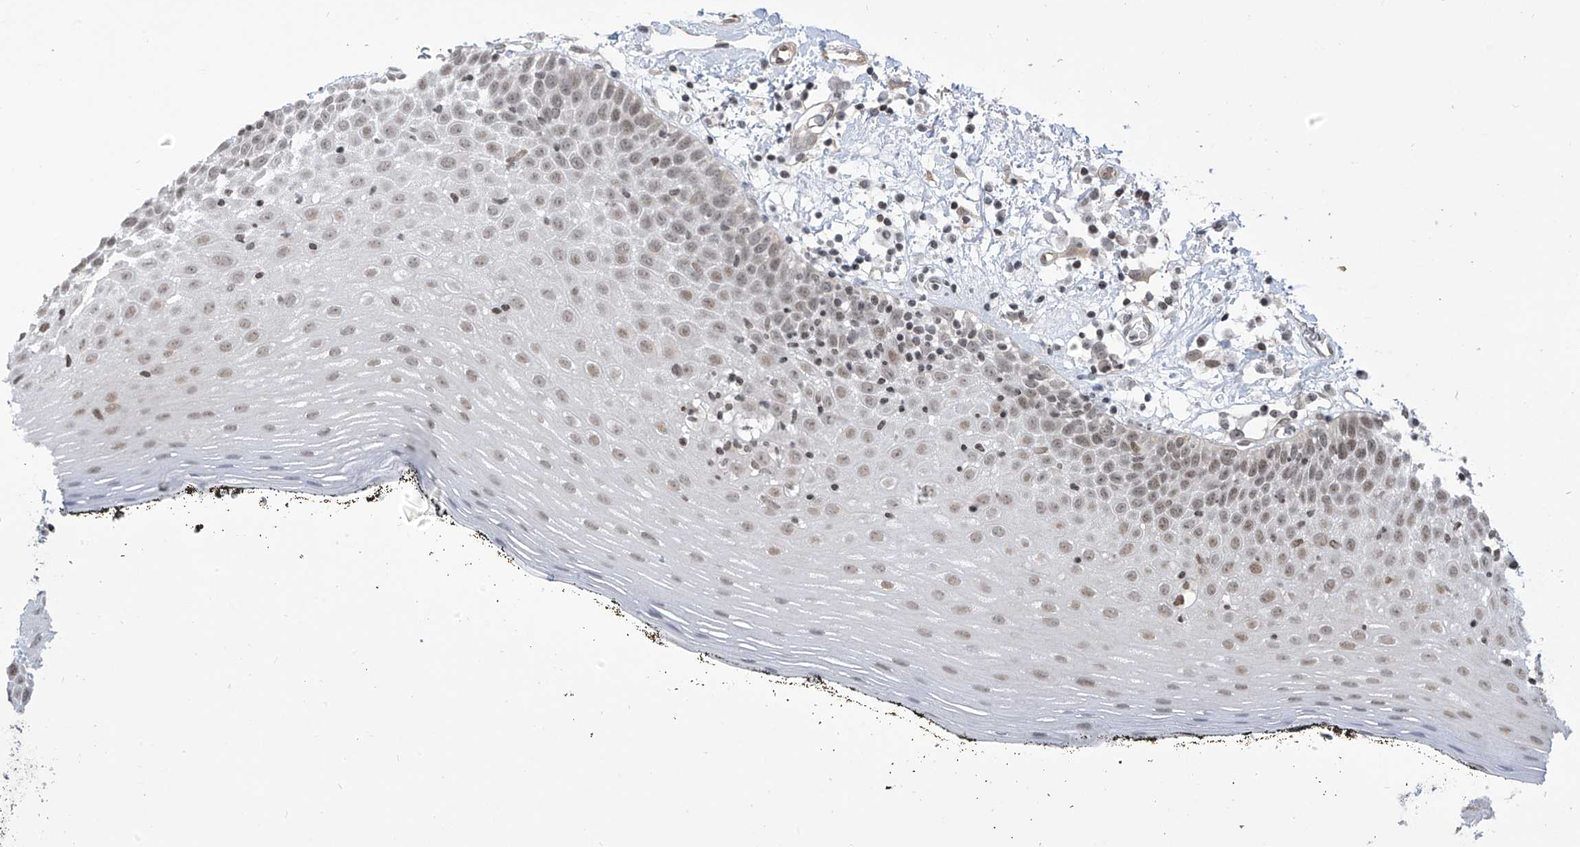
{"staining": {"intensity": "weak", "quantity": "25%-75%", "location": "nuclear"}, "tissue": "oral mucosa", "cell_type": "Squamous epithelial cells", "image_type": "normal", "snomed": [{"axis": "morphology", "description": "Normal tissue, NOS"}, {"axis": "topography", "description": "Oral tissue"}], "caption": "The photomicrograph reveals immunohistochemical staining of normal oral mucosa. There is weak nuclear staining is identified in approximately 25%-75% of squamous epithelial cells. The protein of interest is stained brown, and the nuclei are stained in blue (DAB (3,3'-diaminobenzidine) IHC with brightfield microscopy, high magnification).", "gene": "METAP1D", "patient": {"sex": "male", "age": 74}}